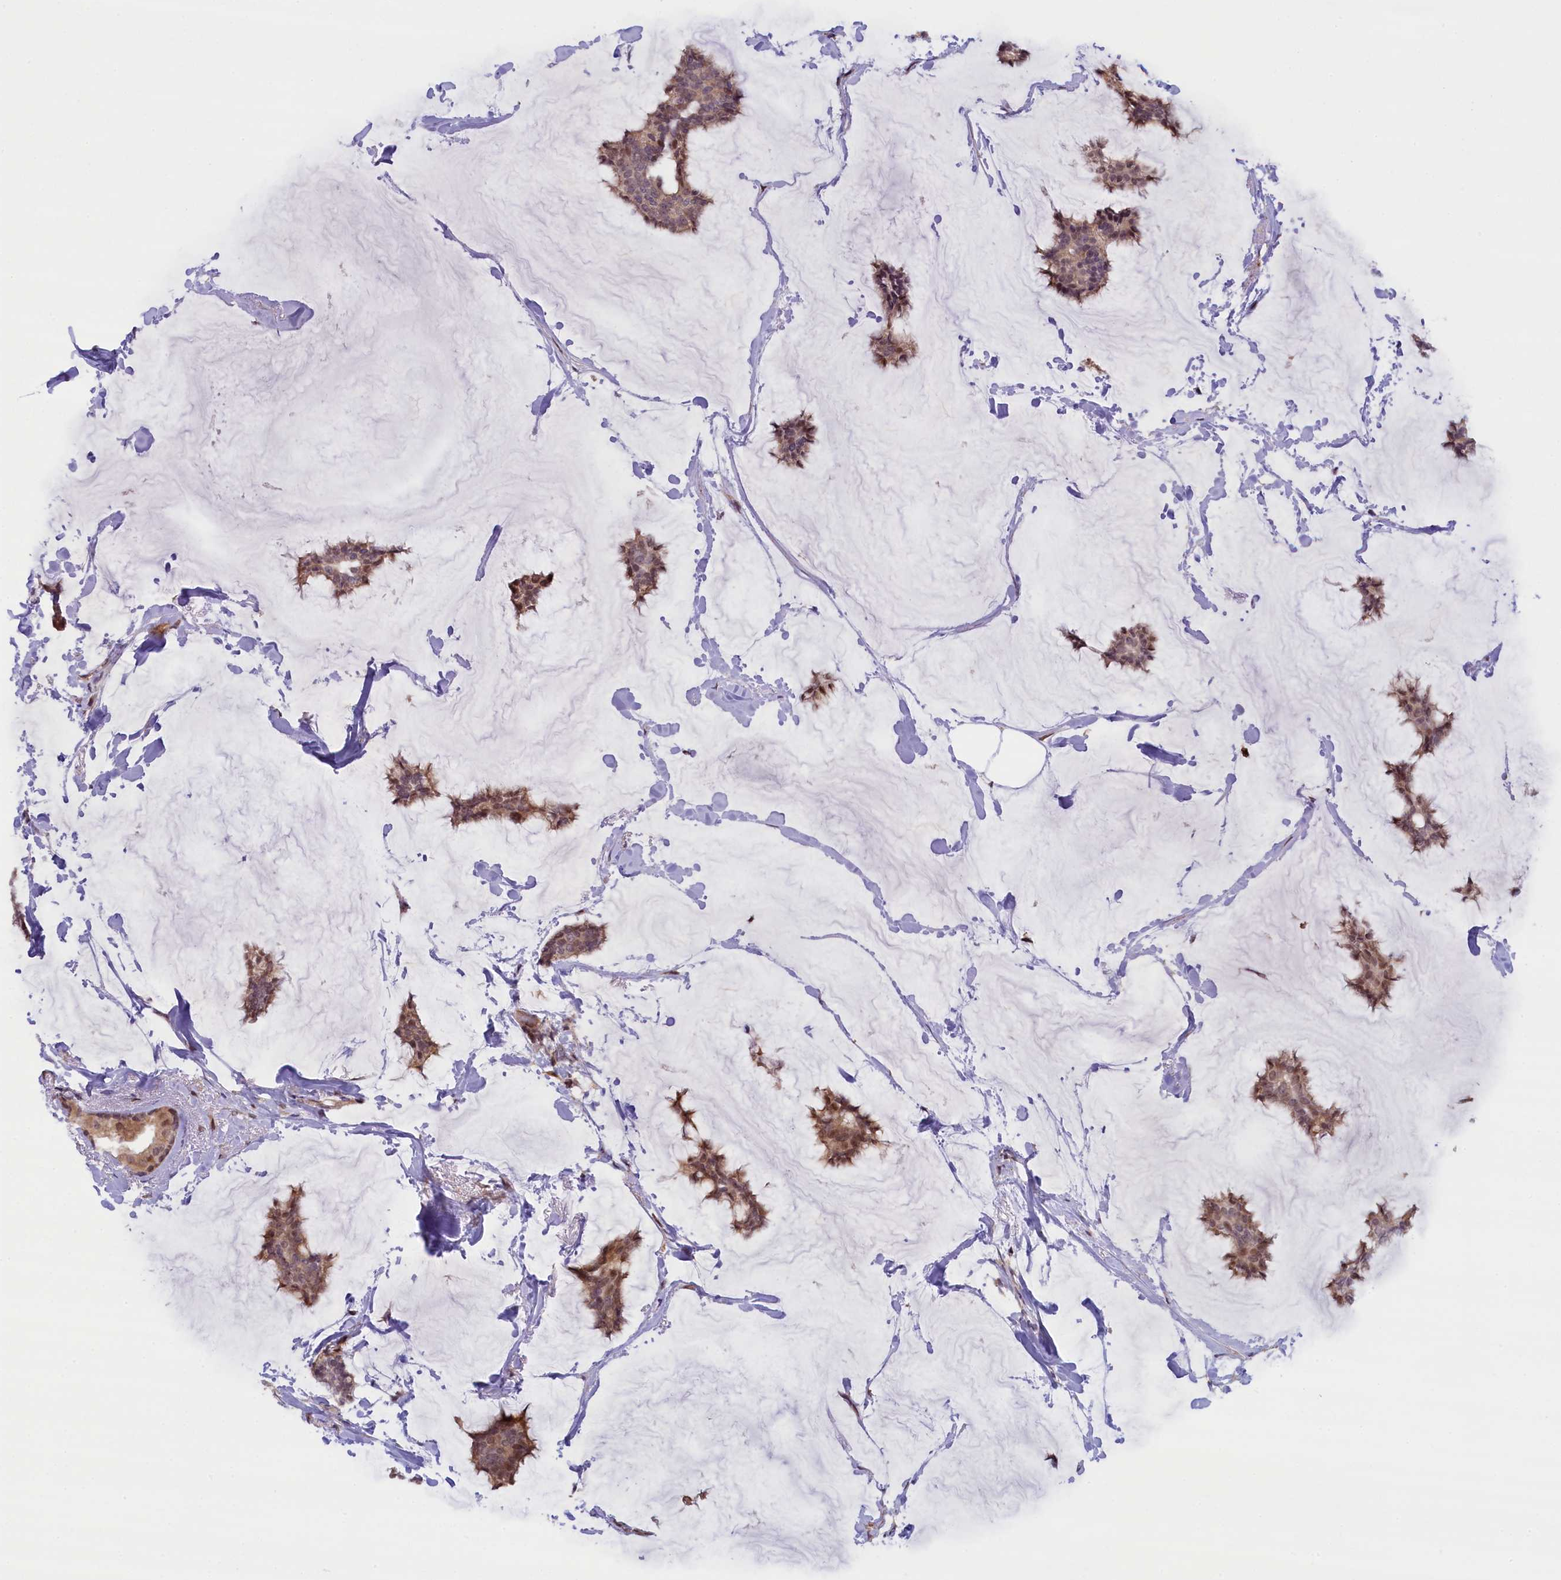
{"staining": {"intensity": "moderate", "quantity": ">75%", "location": "cytoplasmic/membranous,nuclear"}, "tissue": "breast cancer", "cell_type": "Tumor cells", "image_type": "cancer", "snomed": [{"axis": "morphology", "description": "Duct carcinoma"}, {"axis": "topography", "description": "Breast"}], "caption": "Immunohistochemical staining of breast cancer shows medium levels of moderate cytoplasmic/membranous and nuclear protein staining in about >75% of tumor cells. The staining was performed using DAB to visualize the protein expression in brown, while the nuclei were stained in blue with hematoxylin (Magnification: 20x).", "gene": "FCHO1", "patient": {"sex": "female", "age": 93}}